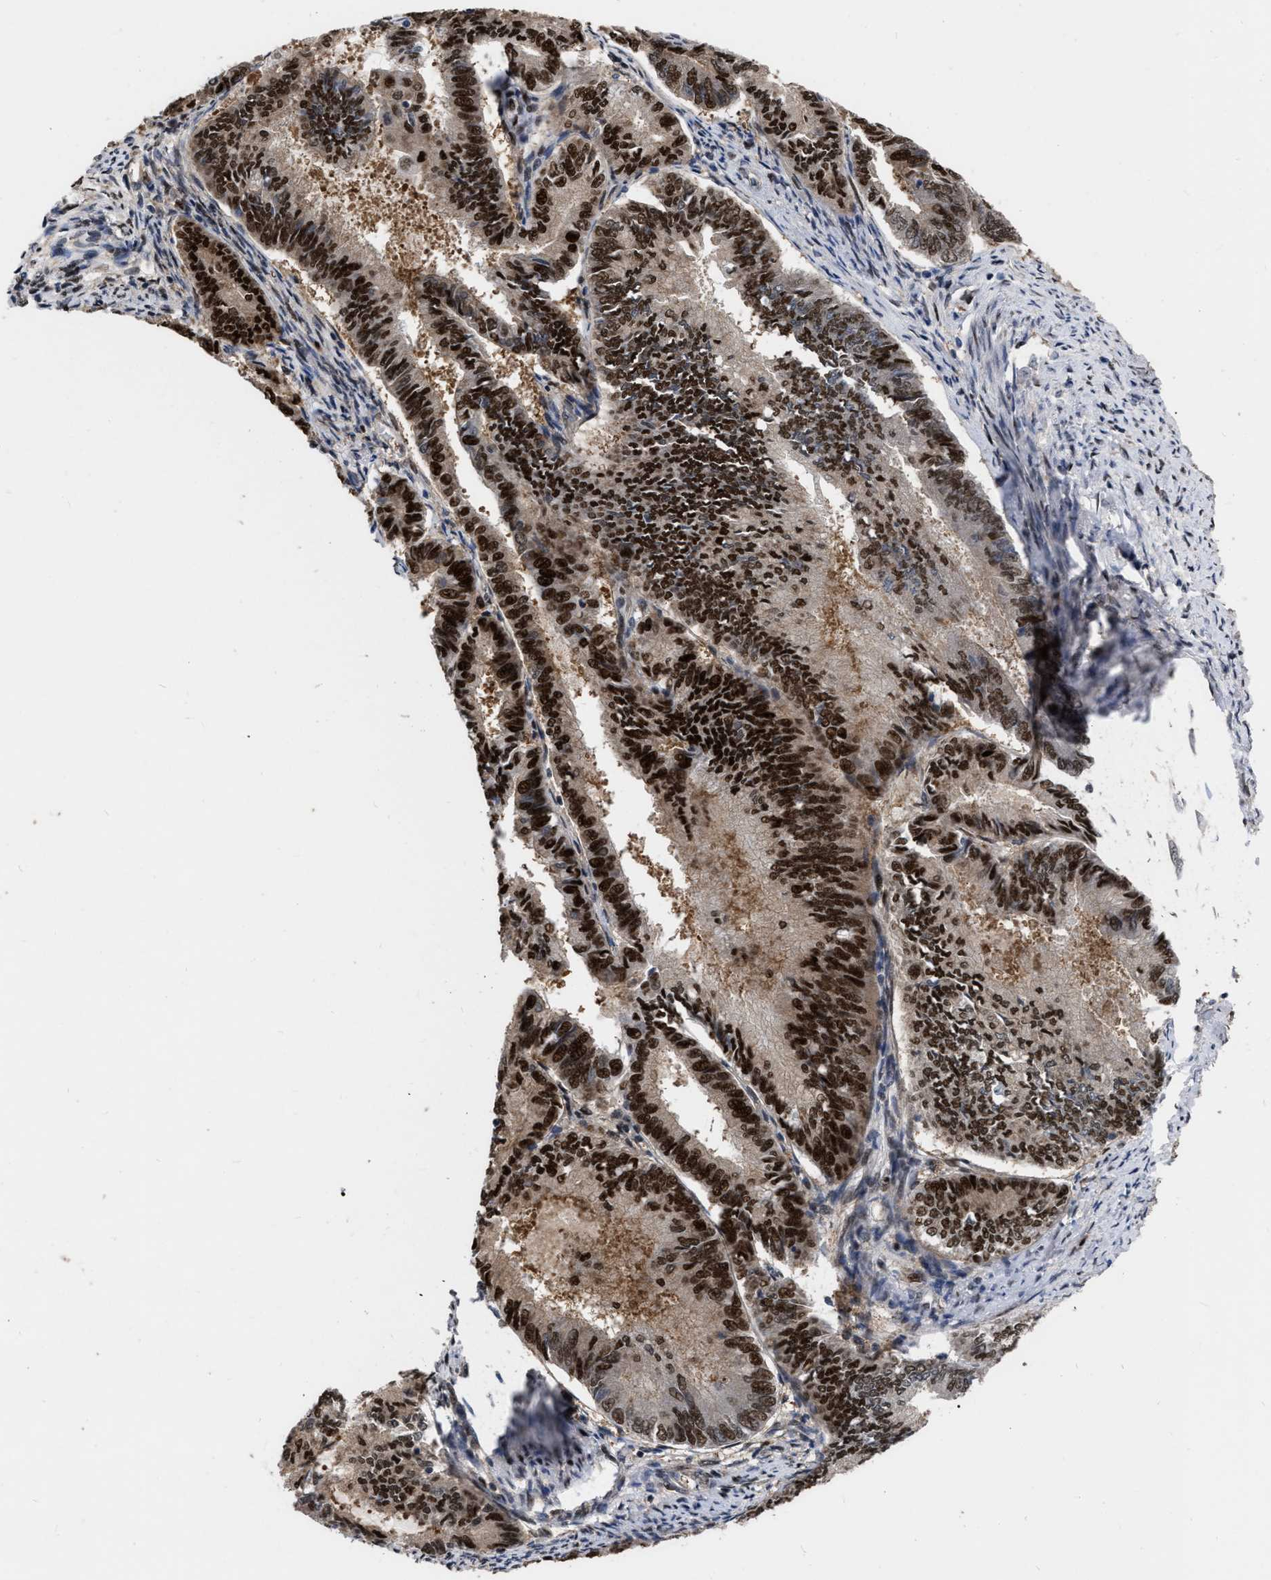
{"staining": {"intensity": "strong", "quantity": ">75%", "location": "nuclear"}, "tissue": "endometrial cancer", "cell_type": "Tumor cells", "image_type": "cancer", "snomed": [{"axis": "morphology", "description": "Adenocarcinoma, NOS"}, {"axis": "topography", "description": "Endometrium"}], "caption": "Endometrial adenocarcinoma stained for a protein (brown) reveals strong nuclear positive positivity in about >75% of tumor cells.", "gene": "MDM4", "patient": {"sex": "female", "age": 86}}